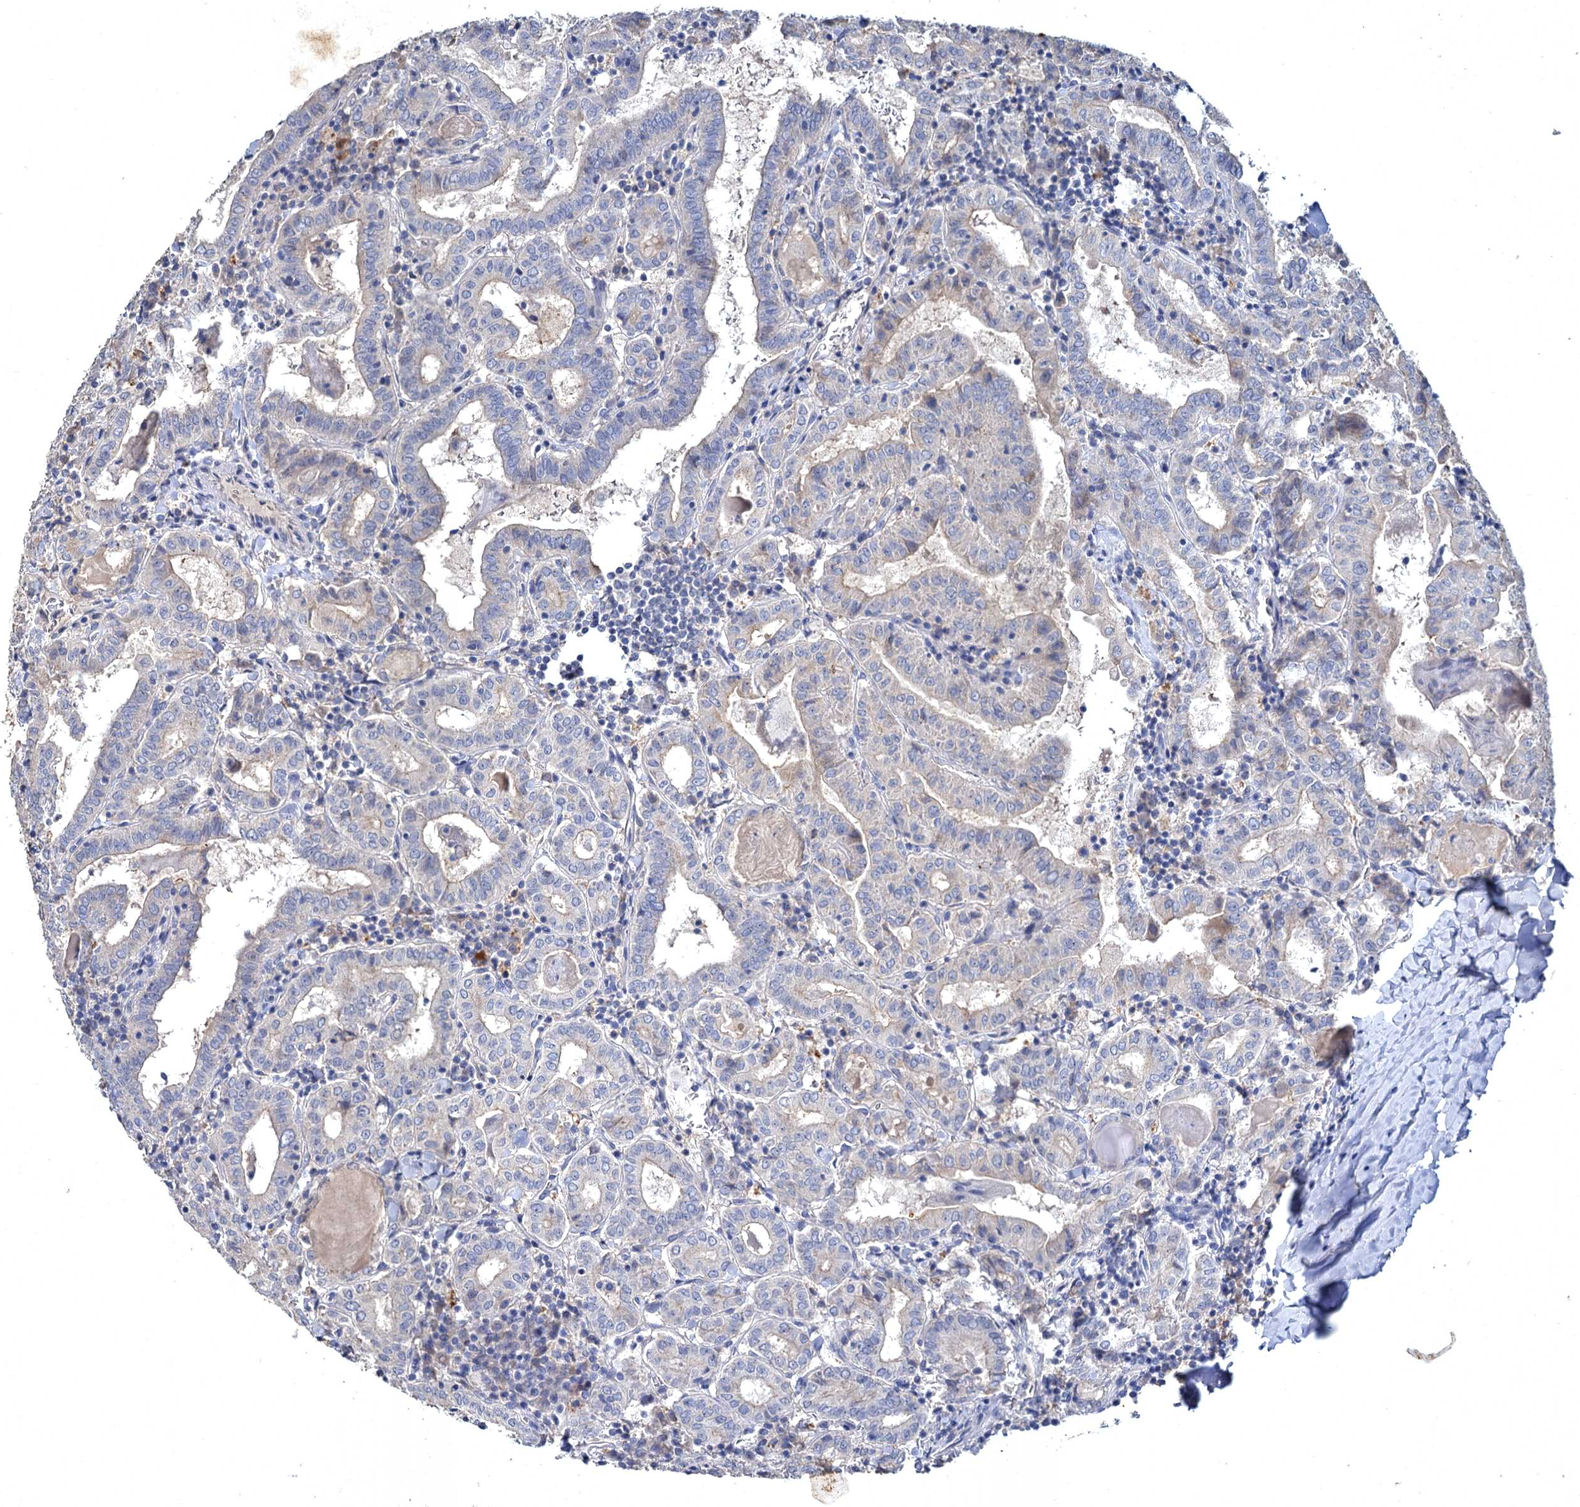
{"staining": {"intensity": "negative", "quantity": "none", "location": "none"}, "tissue": "thyroid cancer", "cell_type": "Tumor cells", "image_type": "cancer", "snomed": [{"axis": "morphology", "description": "Papillary adenocarcinoma, NOS"}, {"axis": "topography", "description": "Thyroid gland"}], "caption": "A photomicrograph of thyroid cancer (papillary adenocarcinoma) stained for a protein displays no brown staining in tumor cells.", "gene": "ATP9A", "patient": {"sex": "female", "age": 72}}